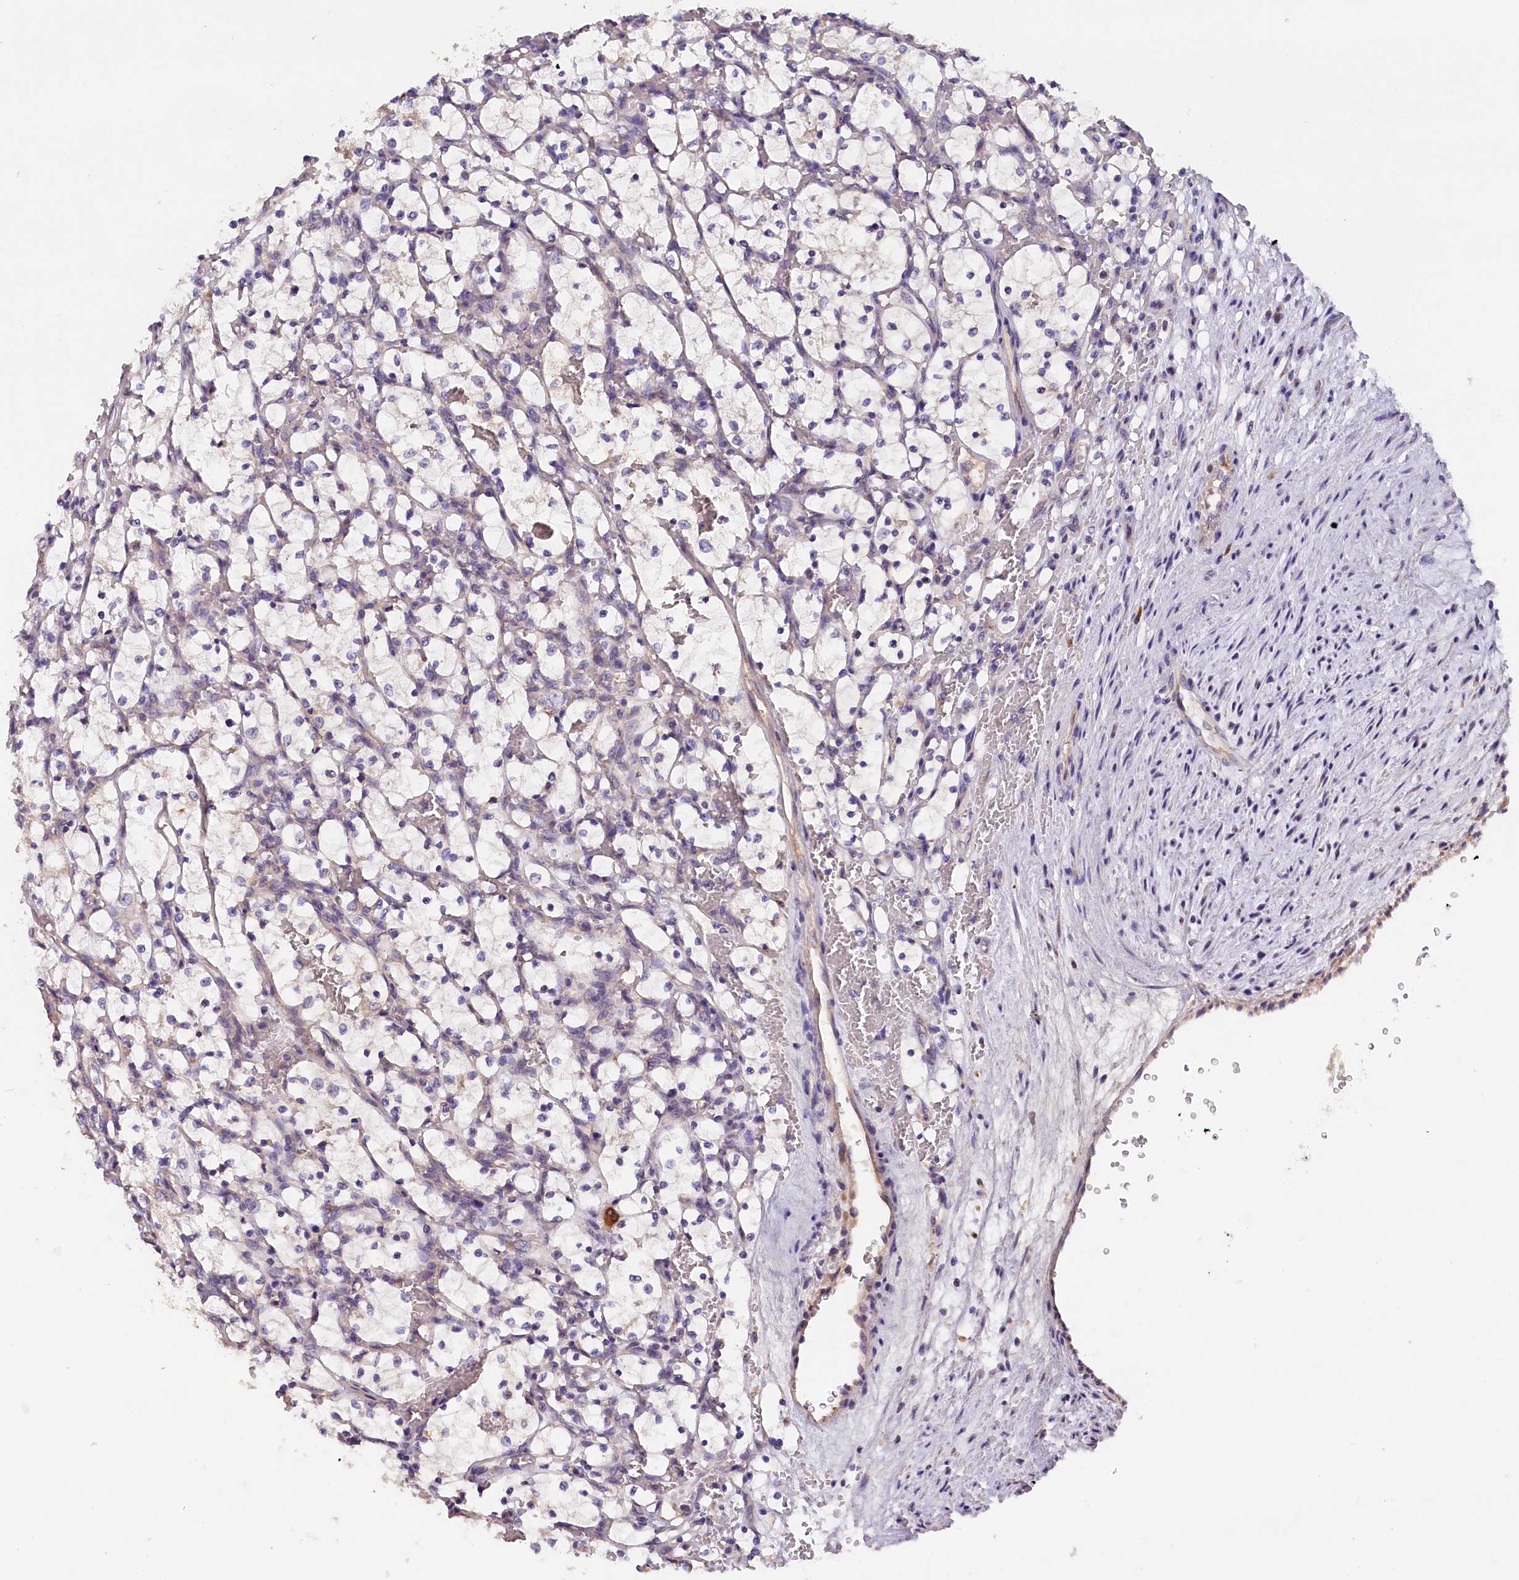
{"staining": {"intensity": "negative", "quantity": "none", "location": "none"}, "tissue": "renal cancer", "cell_type": "Tumor cells", "image_type": "cancer", "snomed": [{"axis": "morphology", "description": "Adenocarcinoma, NOS"}, {"axis": "topography", "description": "Kidney"}], "caption": "DAB (3,3'-diaminobenzidine) immunohistochemical staining of human renal adenocarcinoma exhibits no significant positivity in tumor cells.", "gene": "ST7L", "patient": {"sex": "female", "age": 69}}